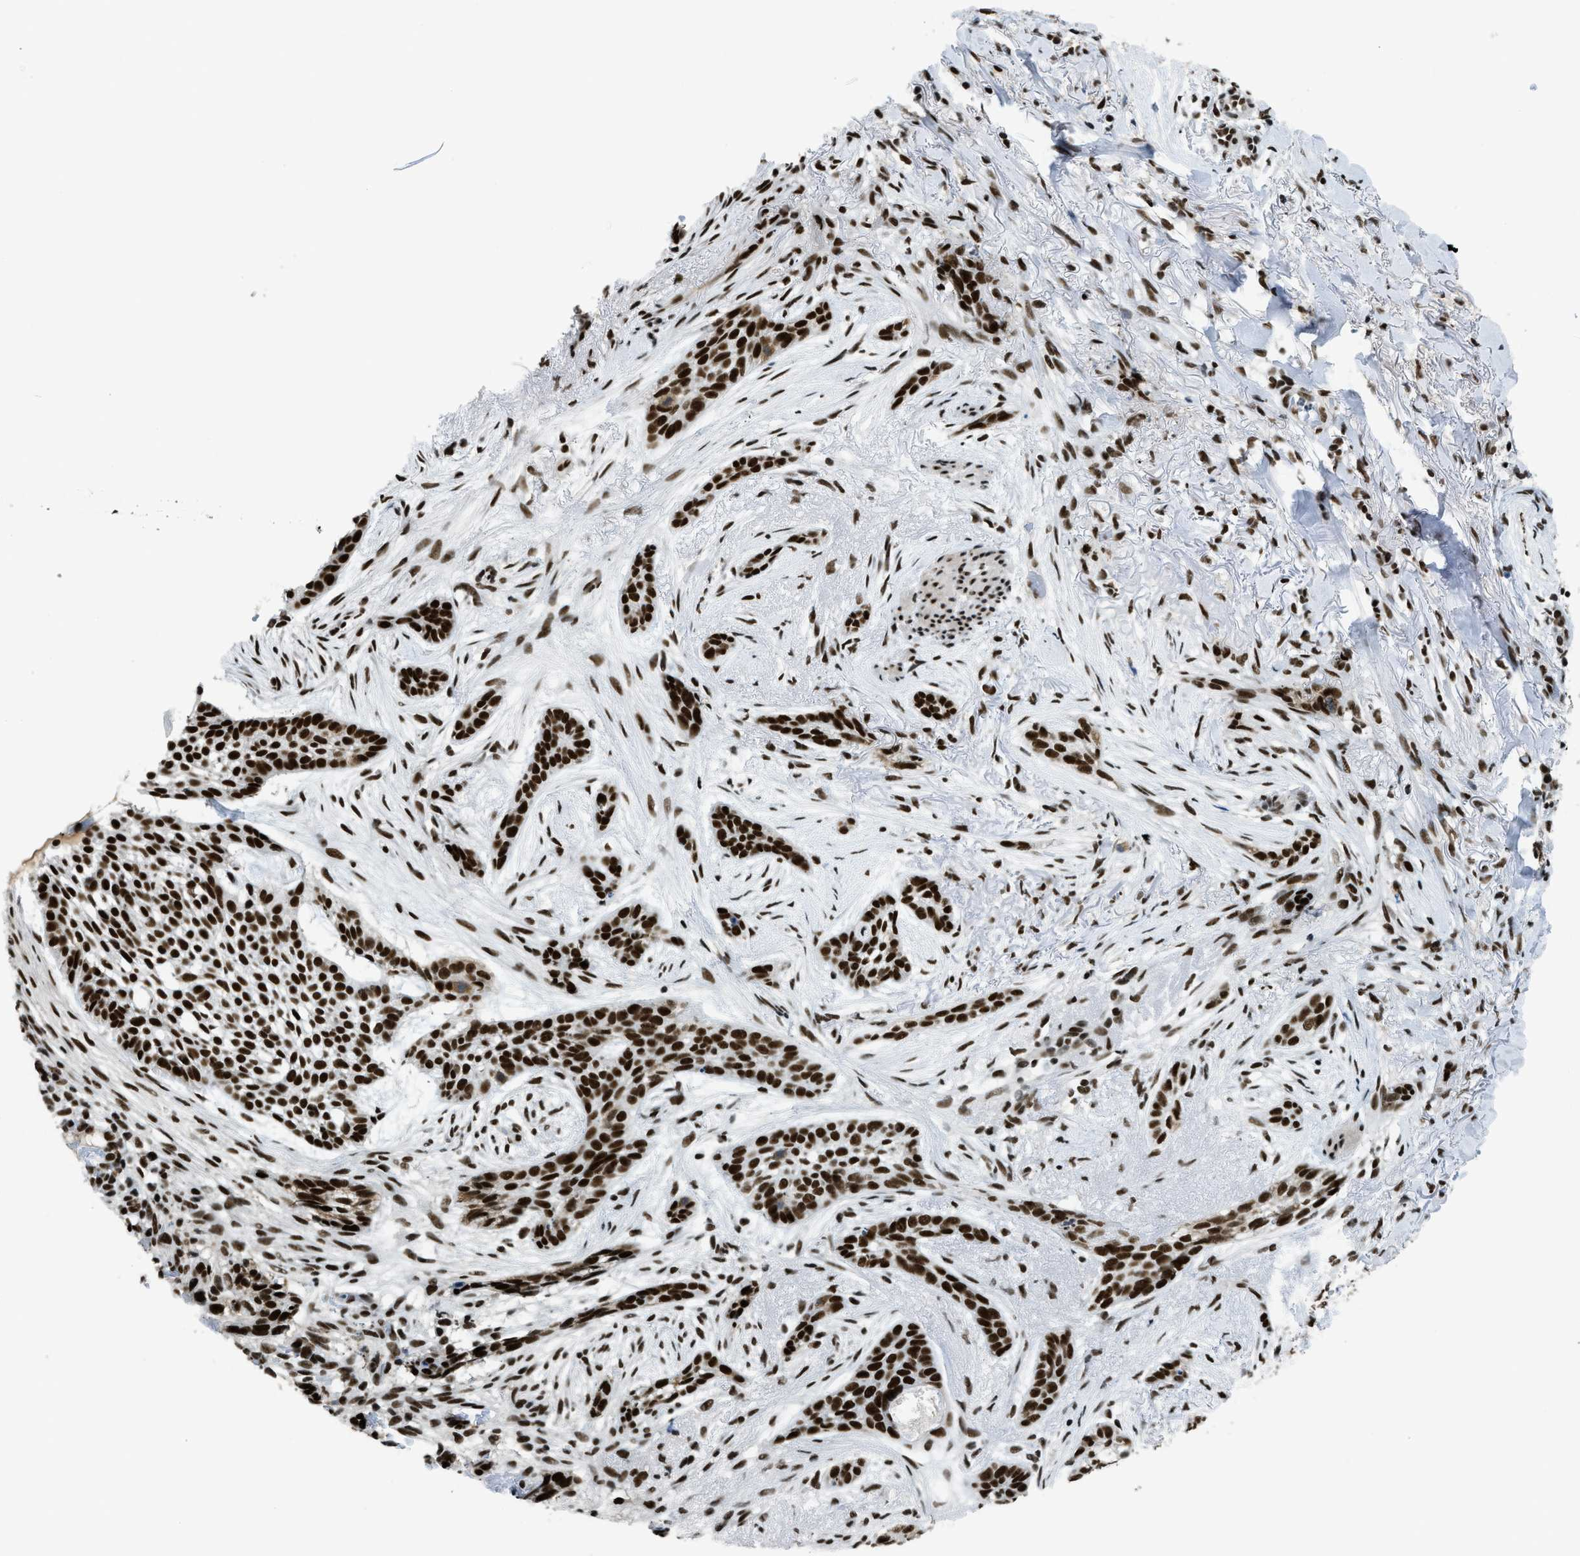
{"staining": {"intensity": "strong", "quantity": ">75%", "location": "nuclear"}, "tissue": "skin cancer", "cell_type": "Tumor cells", "image_type": "cancer", "snomed": [{"axis": "morphology", "description": "Basal cell carcinoma"}, {"axis": "topography", "description": "Skin"}], "caption": "About >75% of tumor cells in human basal cell carcinoma (skin) demonstrate strong nuclear protein positivity as visualized by brown immunohistochemical staining.", "gene": "SCAF4", "patient": {"sex": "female", "age": 88}}